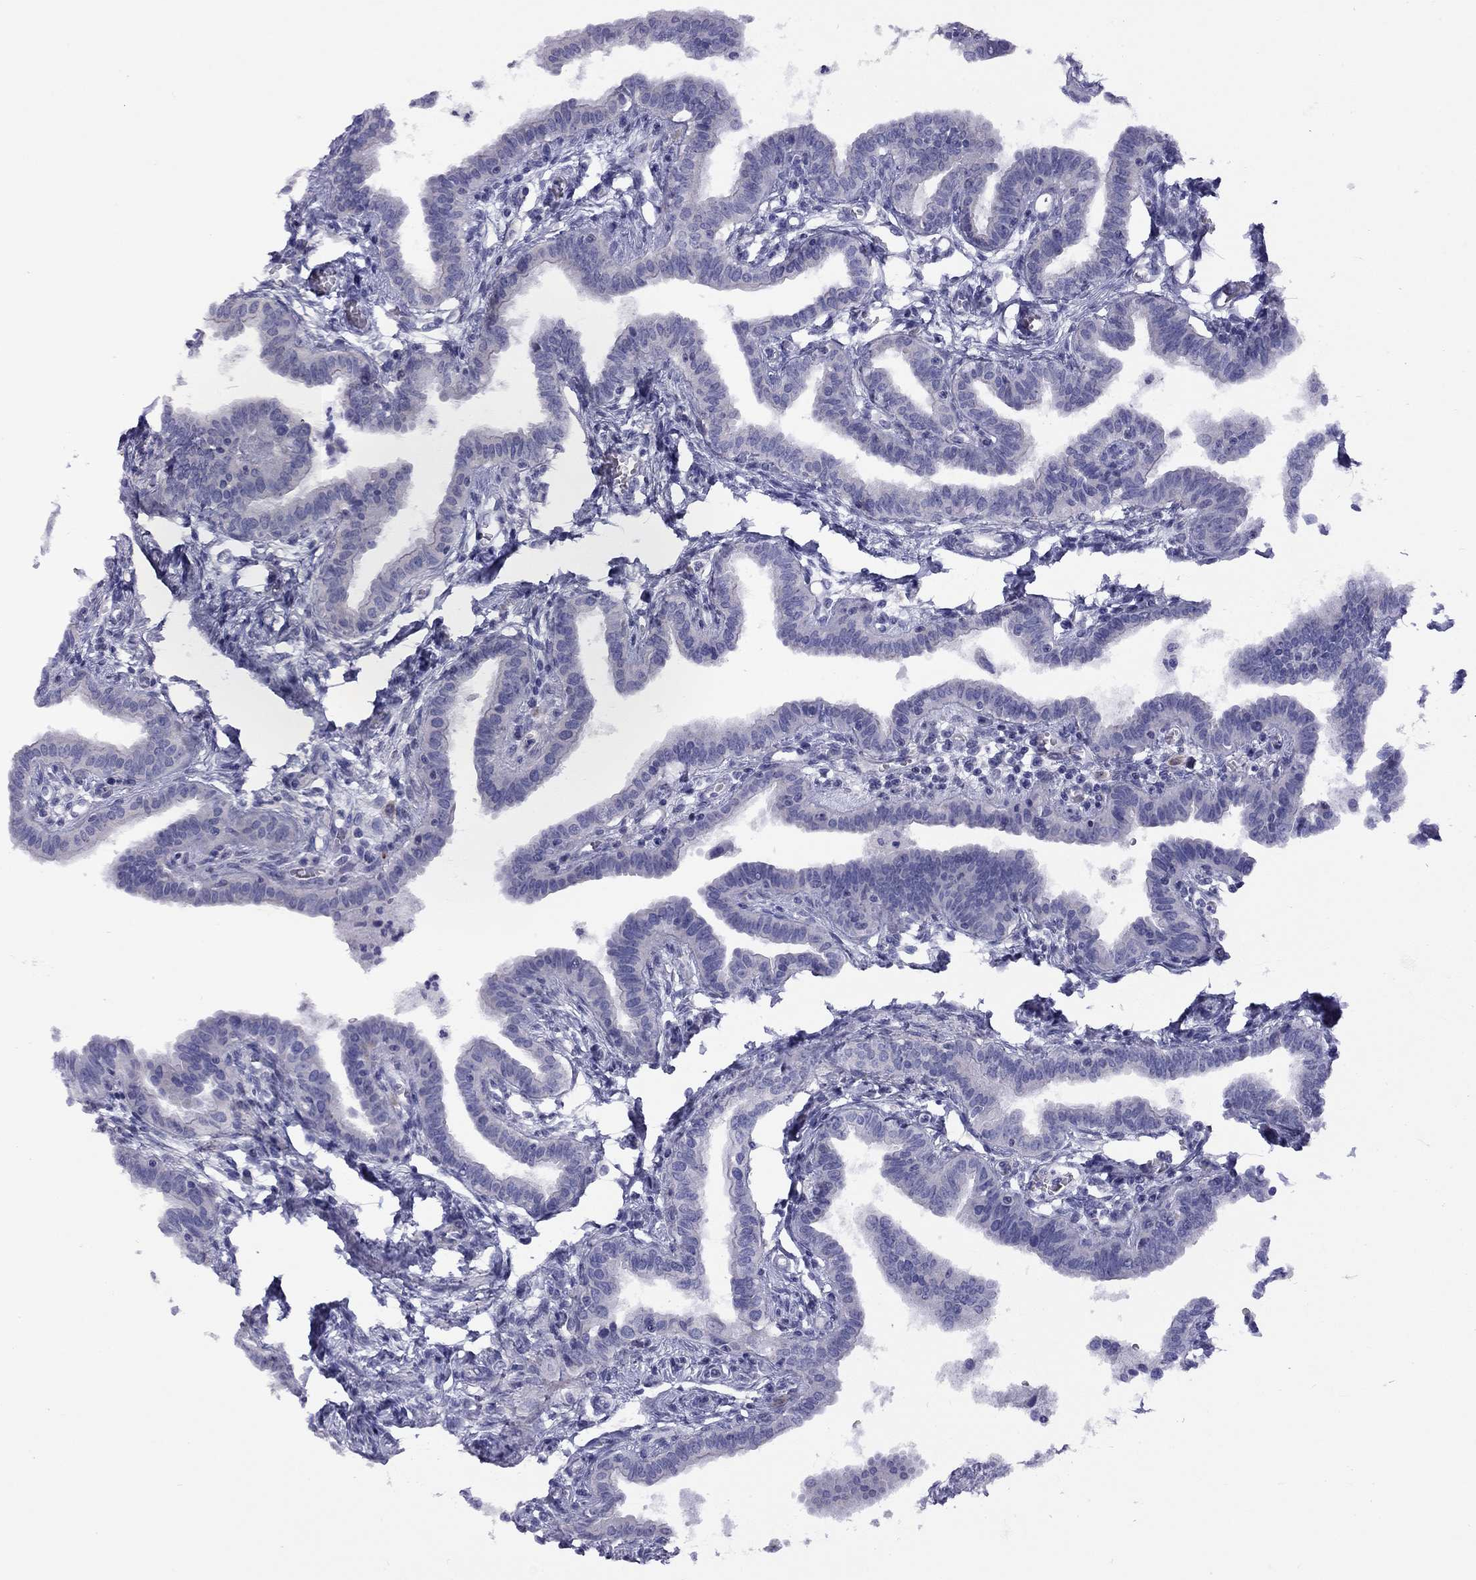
{"staining": {"intensity": "negative", "quantity": "none", "location": "none"}, "tissue": "fallopian tube", "cell_type": "Glandular cells", "image_type": "normal", "snomed": [{"axis": "morphology", "description": "Normal tissue, NOS"}, {"axis": "morphology", "description": "Carcinoma, endometroid"}, {"axis": "topography", "description": "Fallopian tube"}, {"axis": "topography", "description": "Ovary"}], "caption": "Histopathology image shows no significant protein staining in glandular cells of unremarkable fallopian tube.", "gene": "CPNE4", "patient": {"sex": "female", "age": 42}}